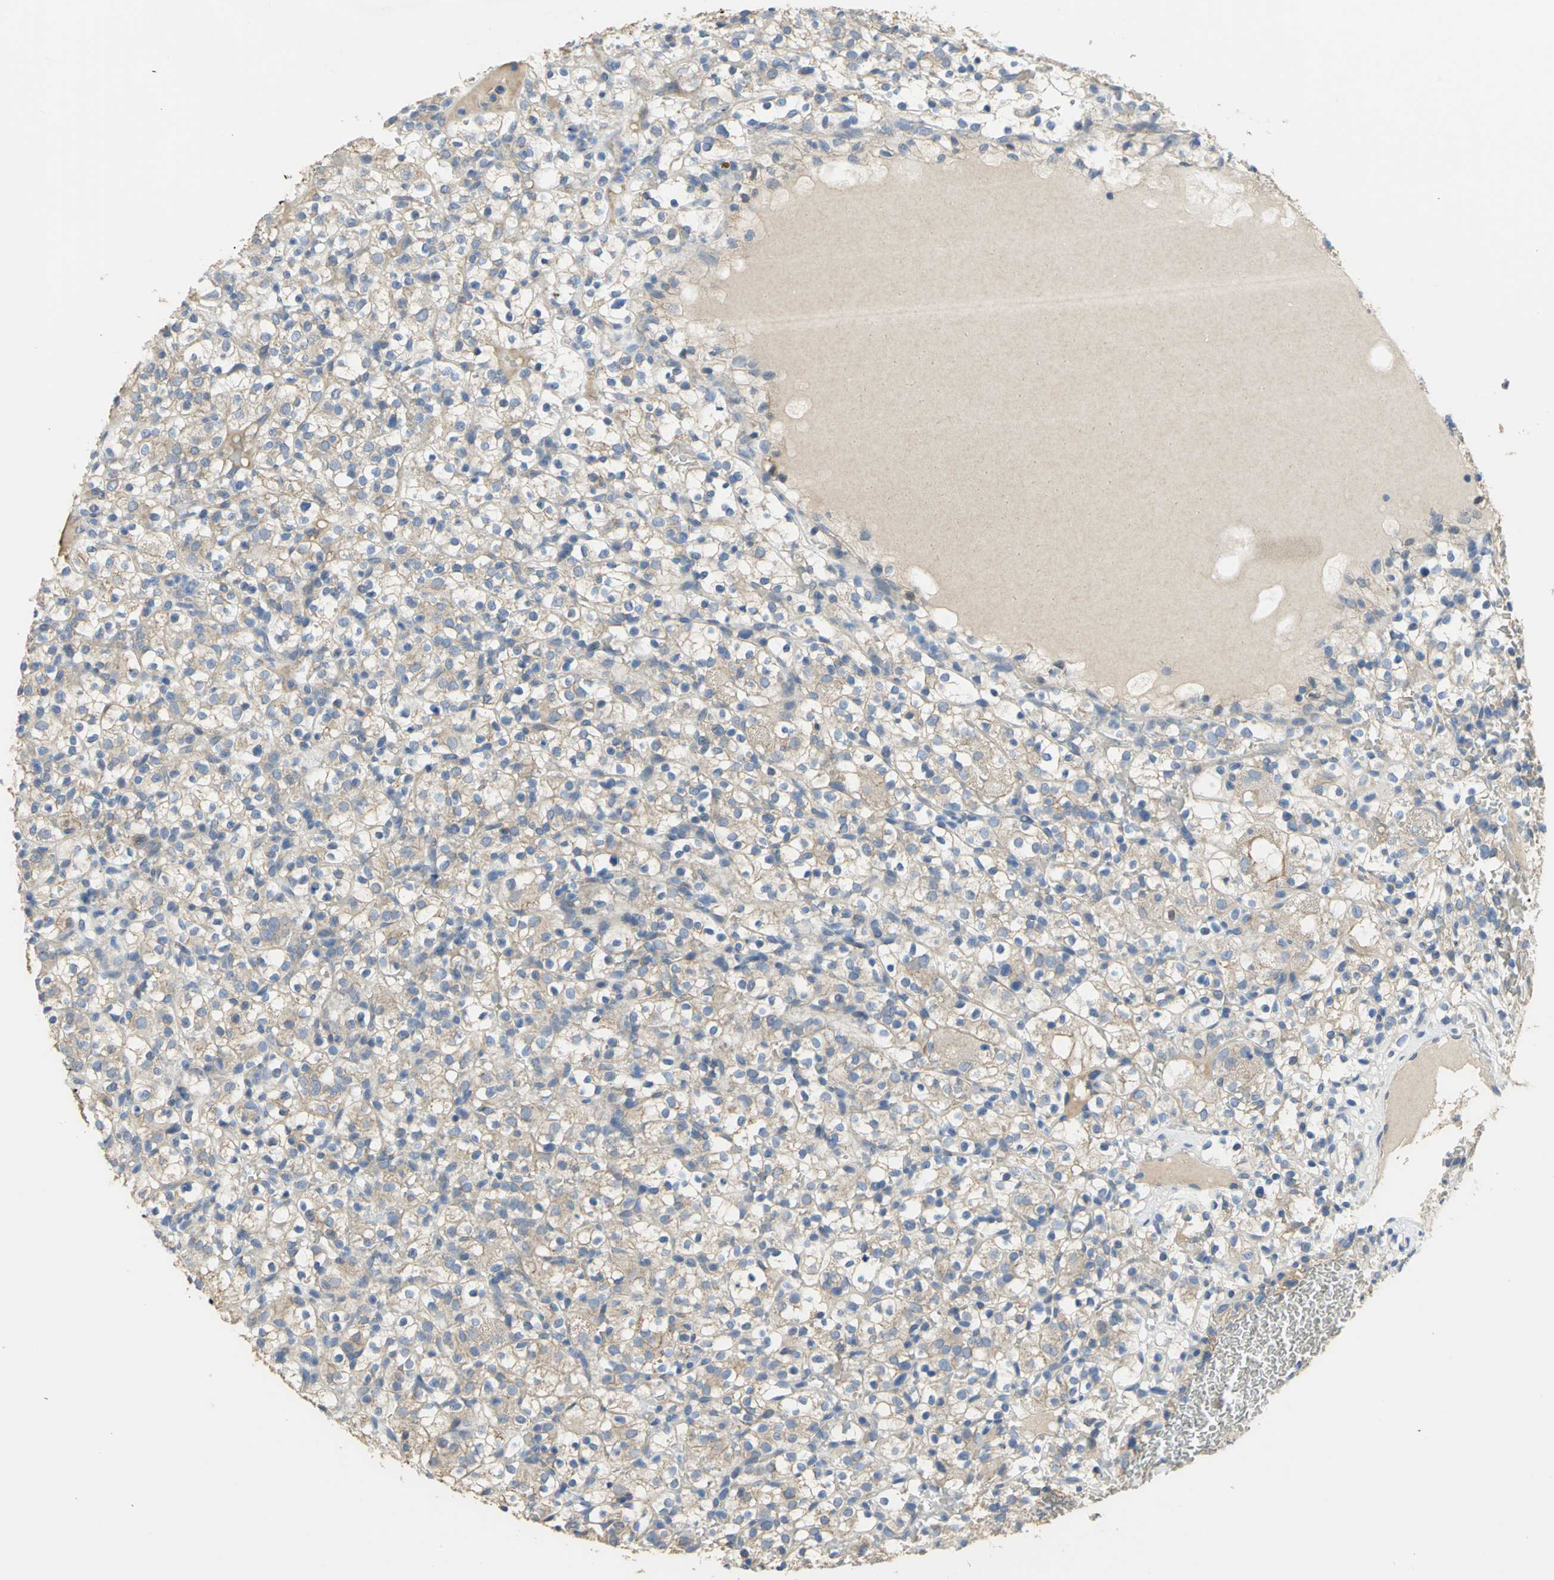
{"staining": {"intensity": "negative", "quantity": "none", "location": "none"}, "tissue": "renal cancer", "cell_type": "Tumor cells", "image_type": "cancer", "snomed": [{"axis": "morphology", "description": "Normal tissue, NOS"}, {"axis": "morphology", "description": "Adenocarcinoma, NOS"}, {"axis": "topography", "description": "Kidney"}], "caption": "Immunohistochemistry of human renal cancer reveals no positivity in tumor cells.", "gene": "HTR1F", "patient": {"sex": "female", "age": 72}}